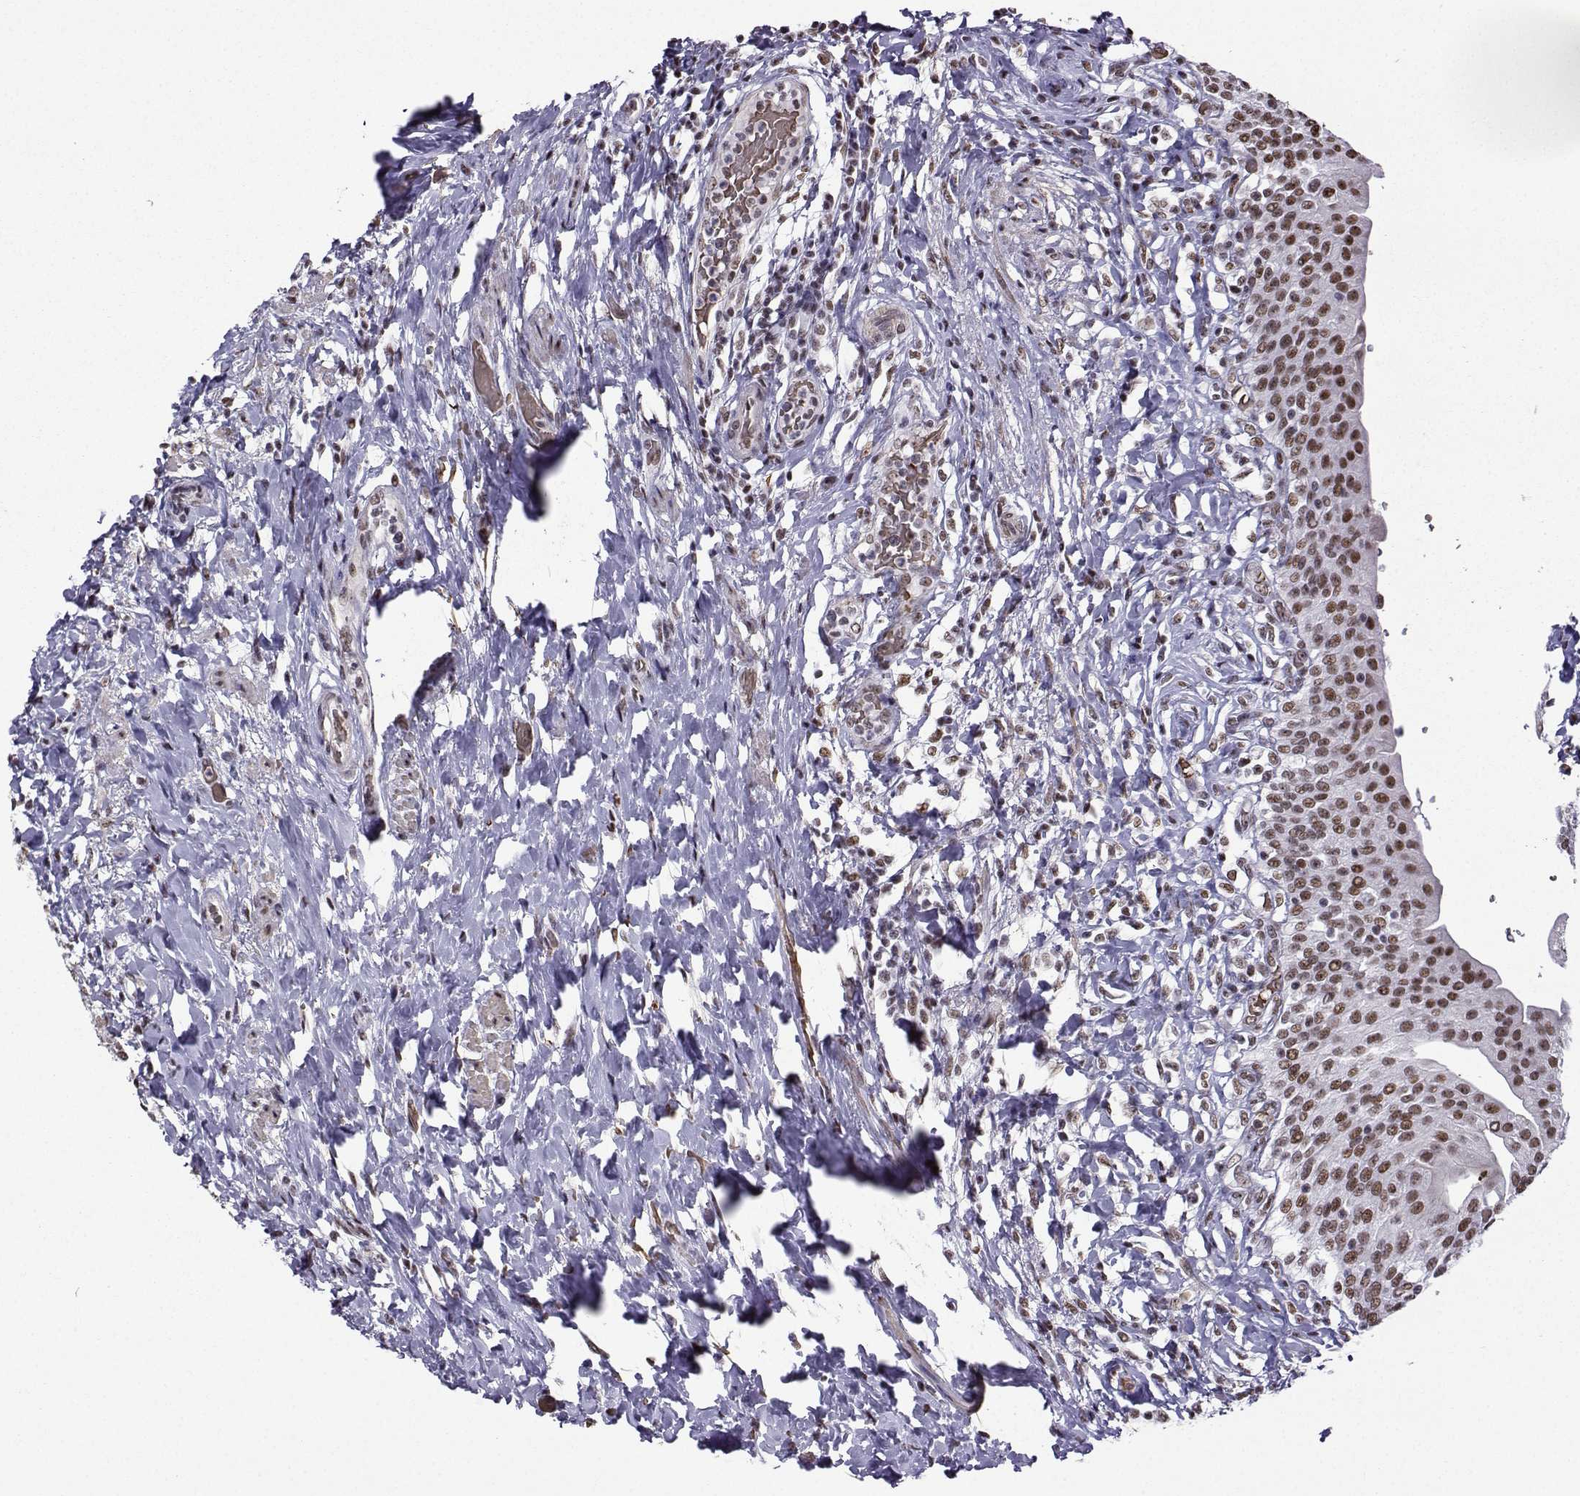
{"staining": {"intensity": "moderate", "quantity": ">75%", "location": "nuclear"}, "tissue": "urinary bladder", "cell_type": "Urothelial cells", "image_type": "normal", "snomed": [{"axis": "morphology", "description": "Normal tissue, NOS"}, {"axis": "morphology", "description": "Inflammation, NOS"}, {"axis": "topography", "description": "Urinary bladder"}], "caption": "The histopathology image displays immunohistochemical staining of unremarkable urinary bladder. There is moderate nuclear staining is seen in approximately >75% of urothelial cells.", "gene": "CCNK", "patient": {"sex": "male", "age": 64}}